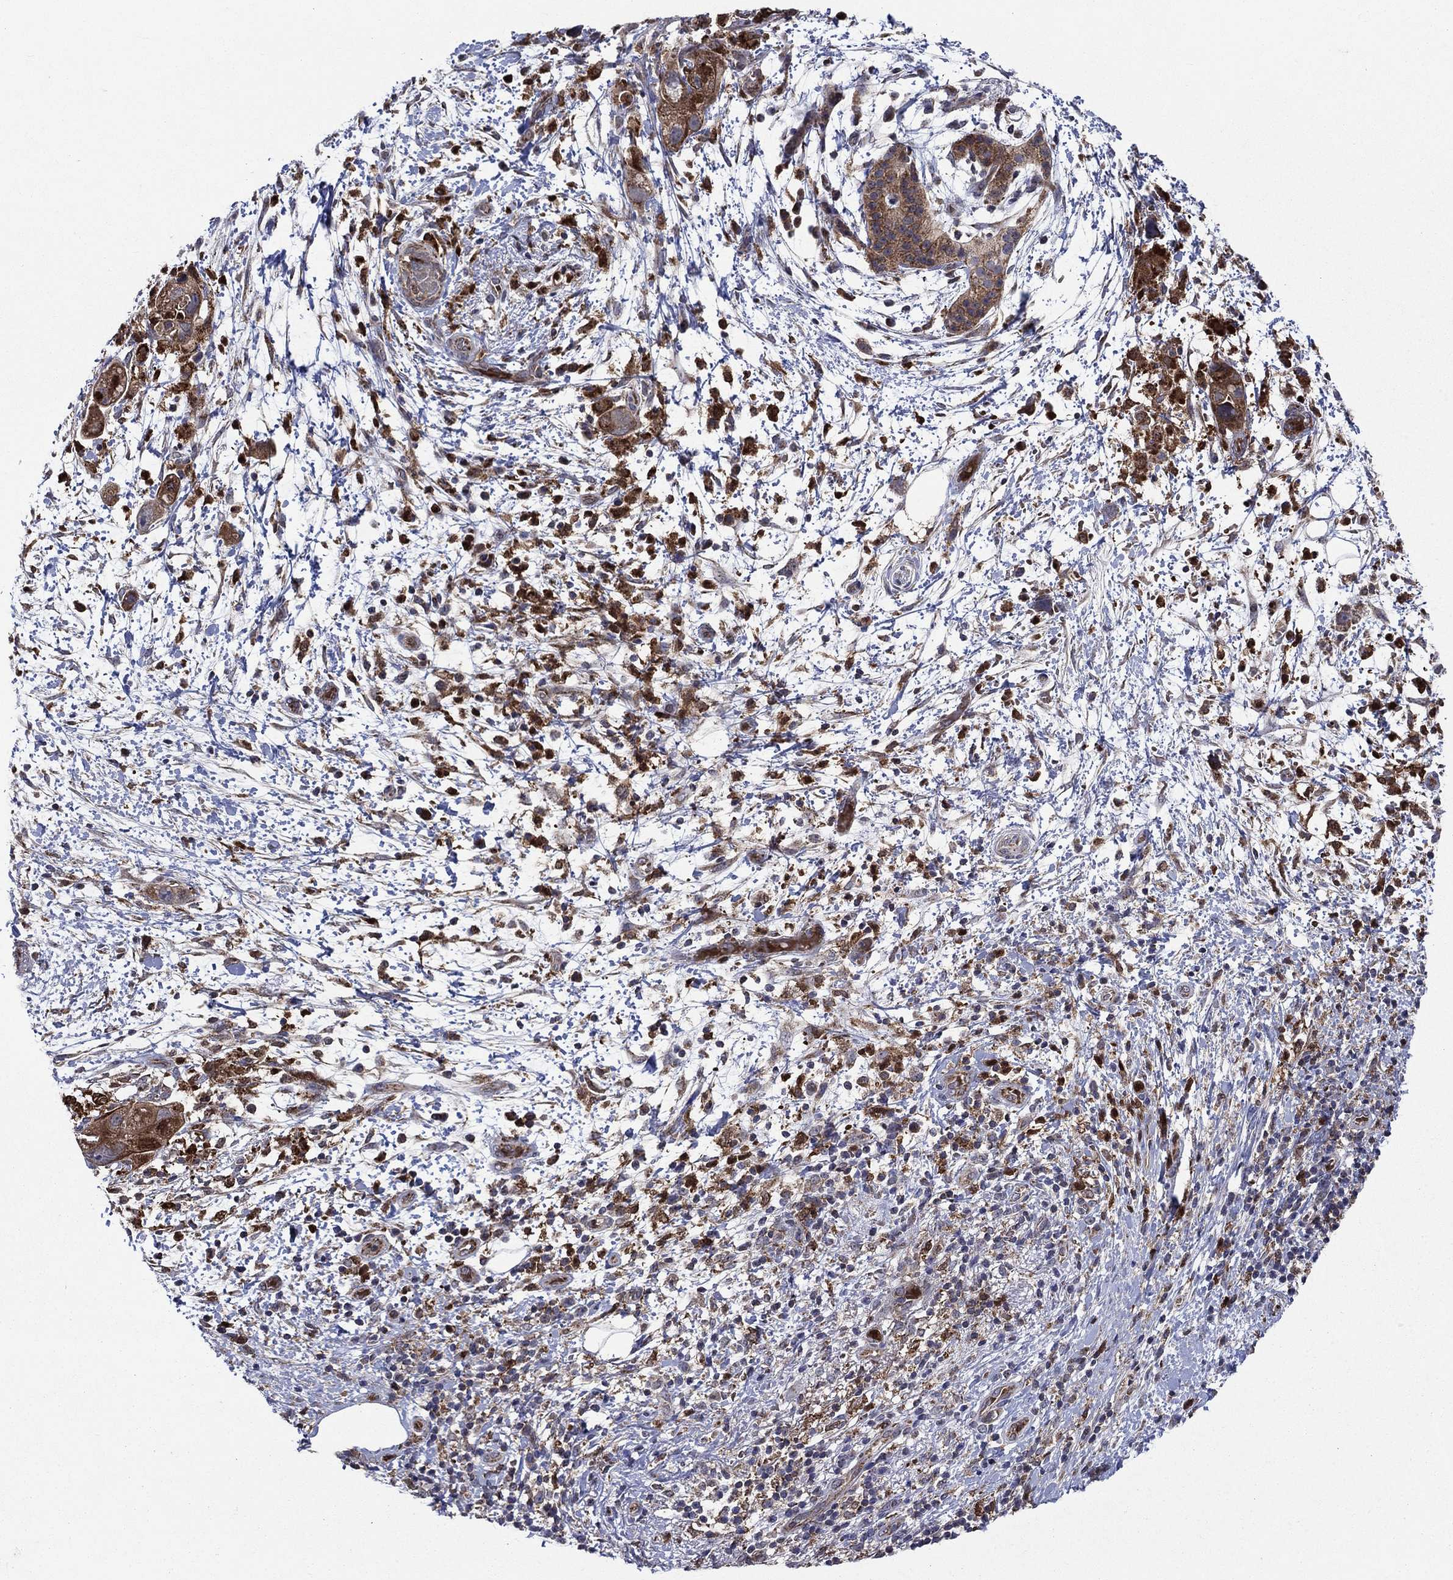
{"staining": {"intensity": "strong", "quantity": "25%-75%", "location": "cytoplasmic/membranous"}, "tissue": "pancreatic cancer", "cell_type": "Tumor cells", "image_type": "cancer", "snomed": [{"axis": "morphology", "description": "Adenocarcinoma, NOS"}, {"axis": "topography", "description": "Pancreas"}], "caption": "Strong cytoplasmic/membranous expression for a protein is present in about 25%-75% of tumor cells of adenocarcinoma (pancreatic) using immunohistochemistry (IHC).", "gene": "RNF19B", "patient": {"sex": "female", "age": 72}}